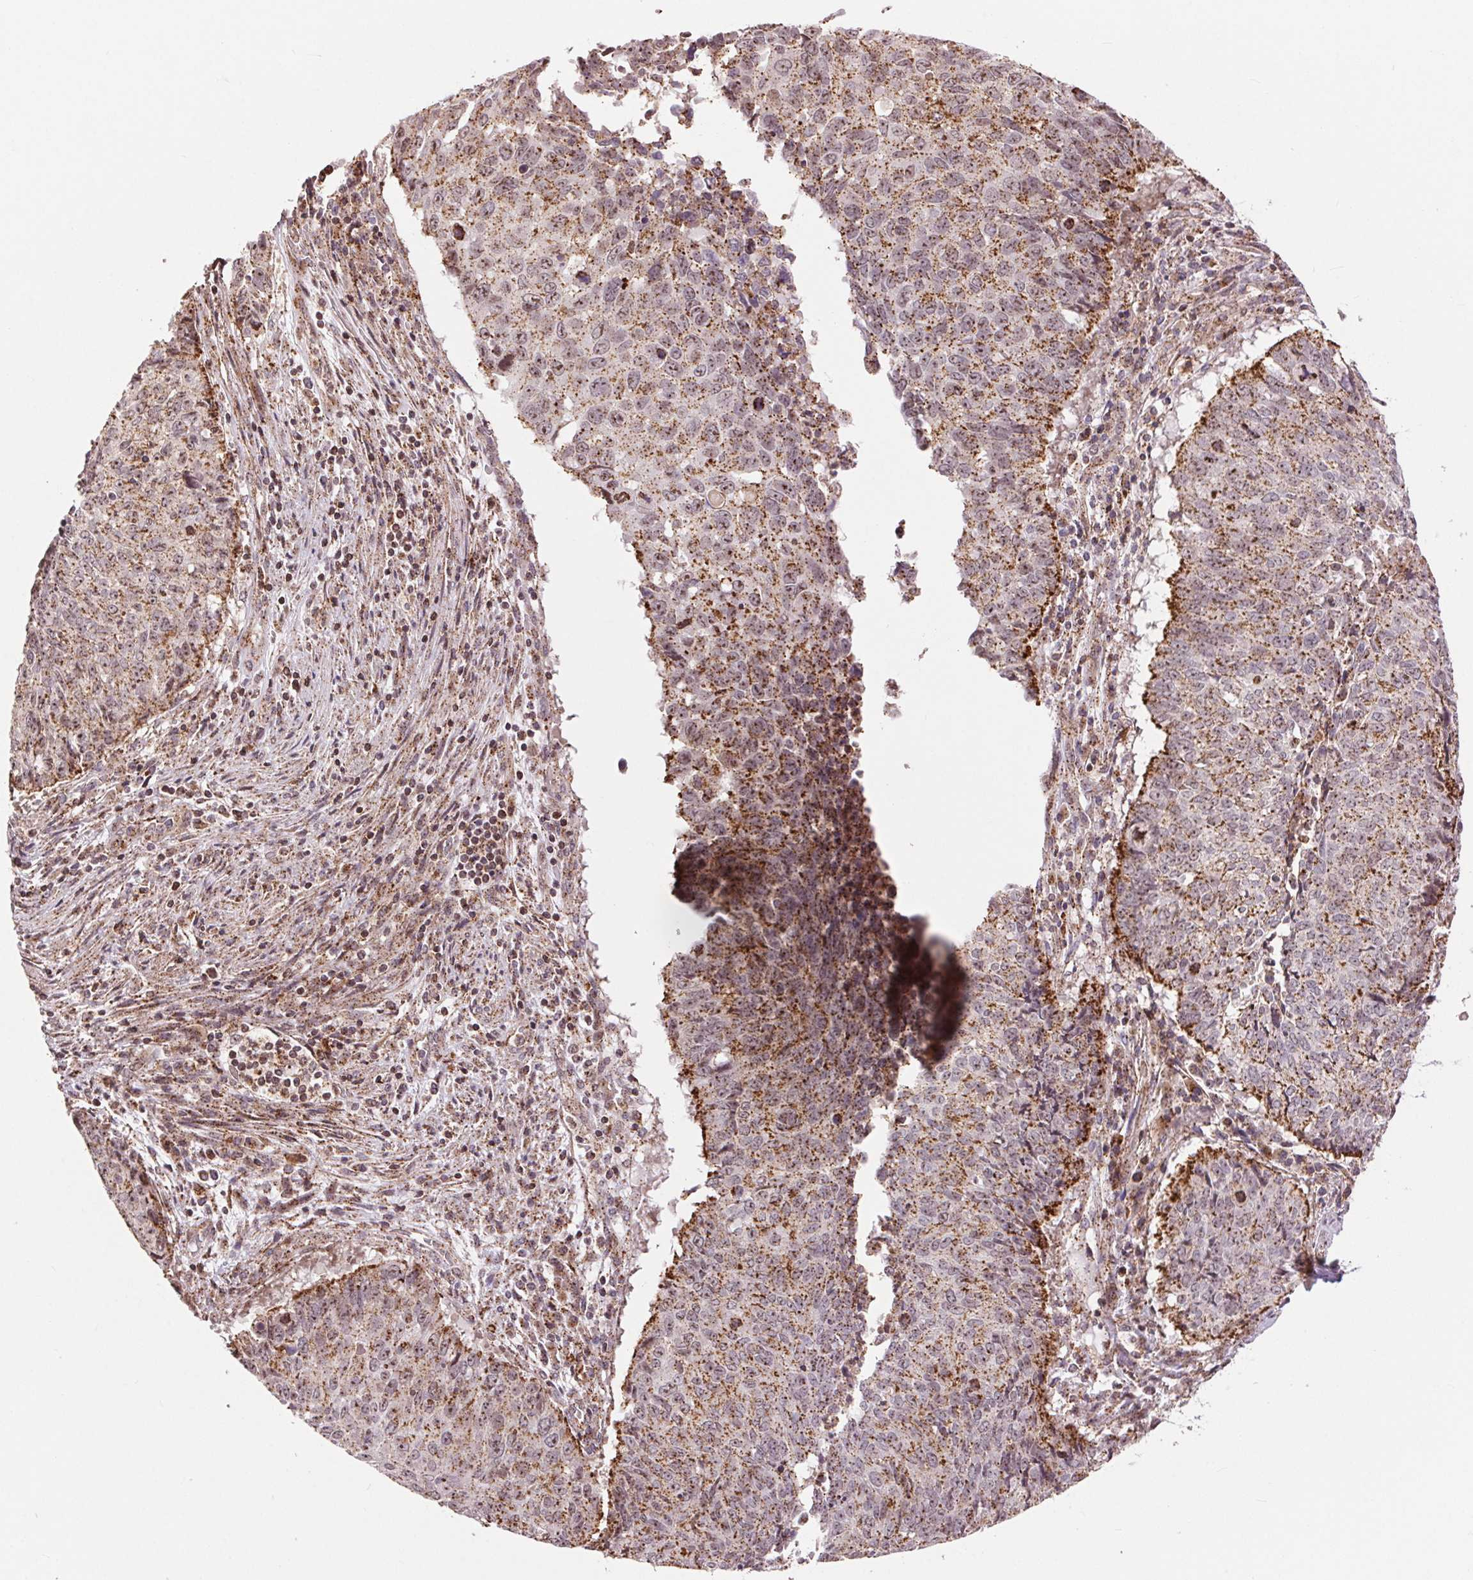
{"staining": {"intensity": "moderate", "quantity": ">75%", "location": "cytoplasmic/membranous"}, "tissue": "lung cancer", "cell_type": "Tumor cells", "image_type": "cancer", "snomed": [{"axis": "morphology", "description": "Normal tissue, NOS"}, {"axis": "morphology", "description": "Squamous cell carcinoma, NOS"}, {"axis": "topography", "description": "Bronchus"}, {"axis": "topography", "description": "Lung"}], "caption": "Approximately >75% of tumor cells in squamous cell carcinoma (lung) demonstrate moderate cytoplasmic/membranous protein staining as visualized by brown immunohistochemical staining.", "gene": "CHMP4B", "patient": {"sex": "male", "age": 64}}